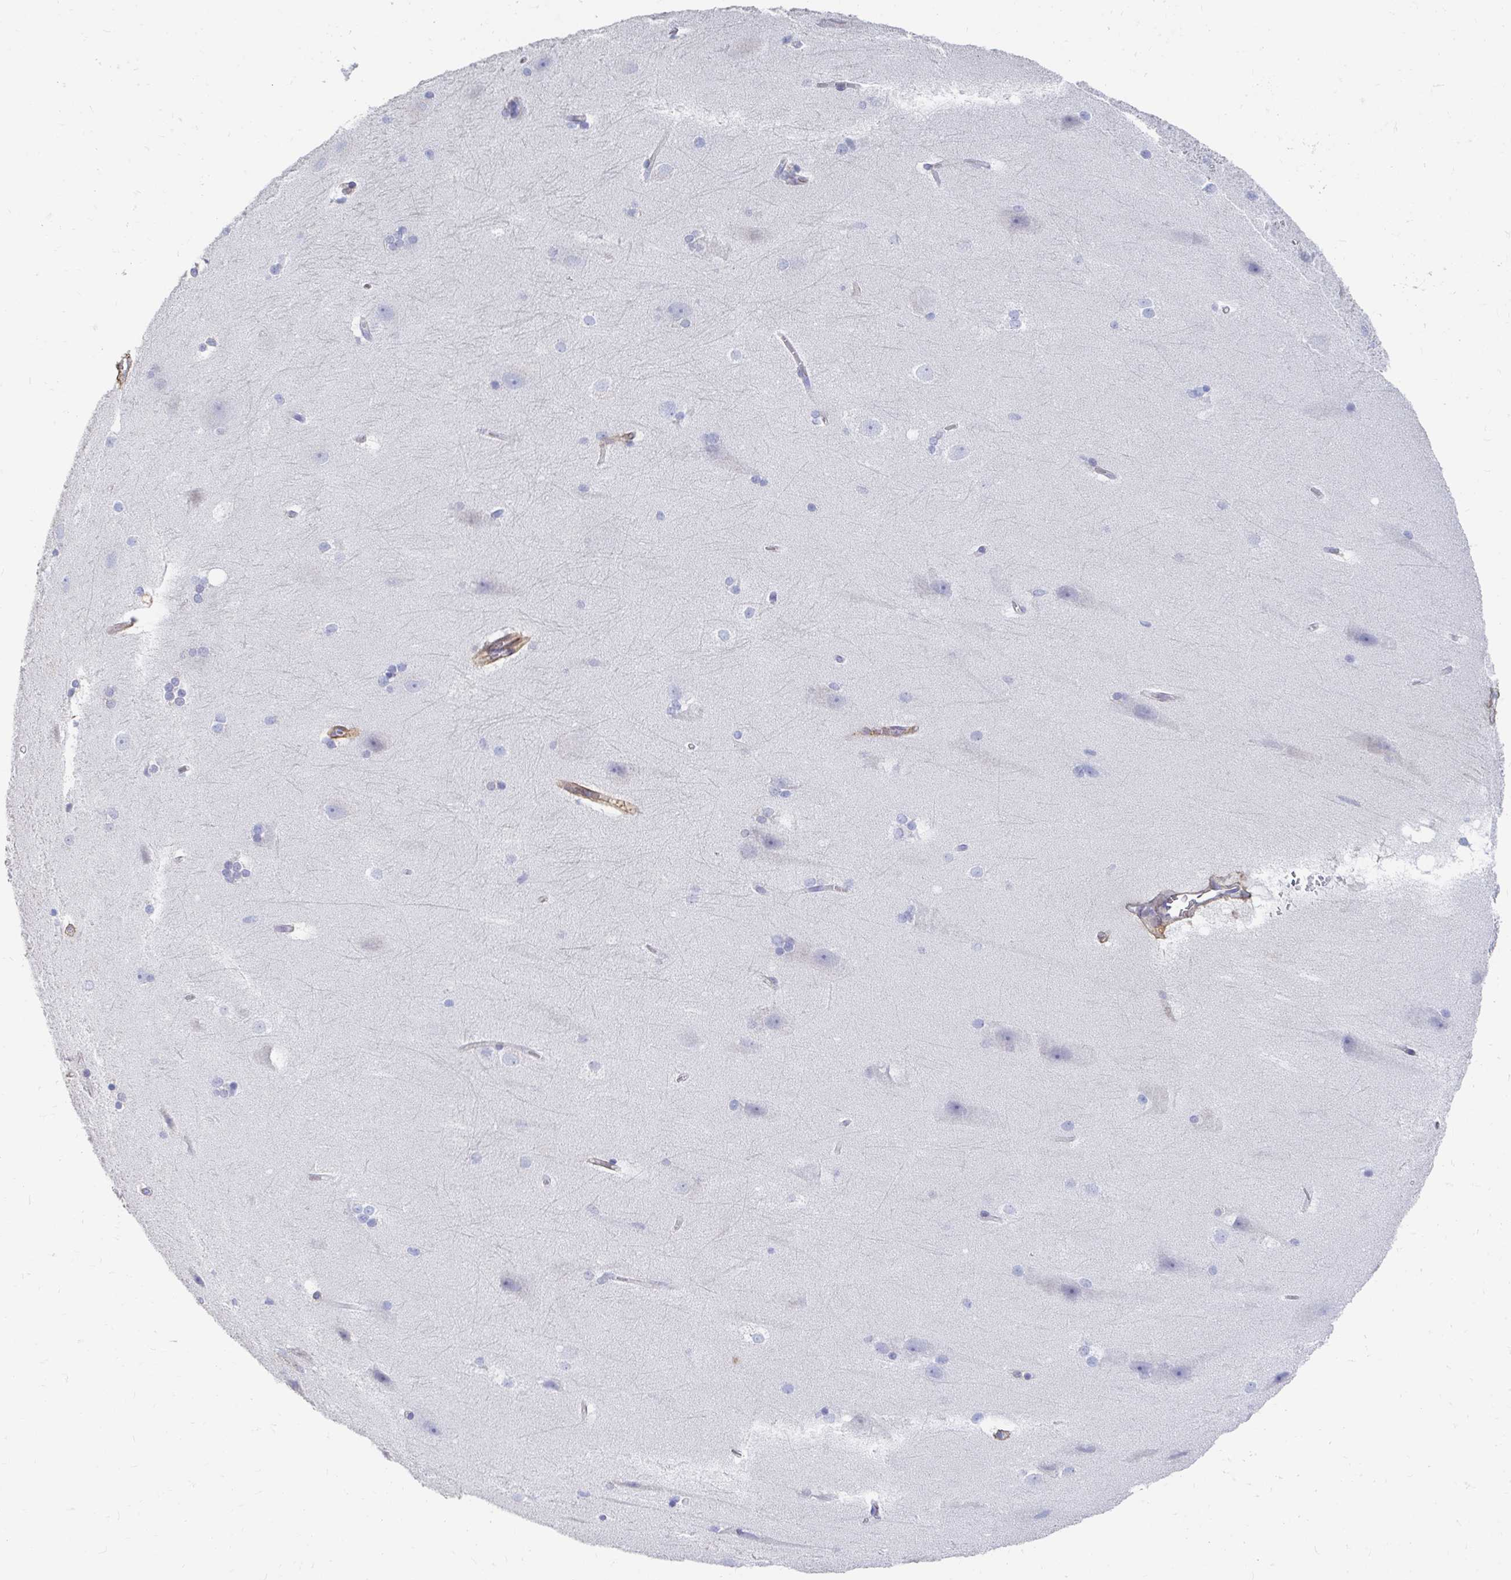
{"staining": {"intensity": "negative", "quantity": "none", "location": "none"}, "tissue": "hippocampus", "cell_type": "Glial cells", "image_type": "normal", "snomed": [{"axis": "morphology", "description": "Normal tissue, NOS"}, {"axis": "topography", "description": "Cerebral cortex"}, {"axis": "topography", "description": "Hippocampus"}], "caption": "DAB immunohistochemical staining of unremarkable hippocampus shows no significant staining in glial cells.", "gene": "LAMC3", "patient": {"sex": "female", "age": 19}}